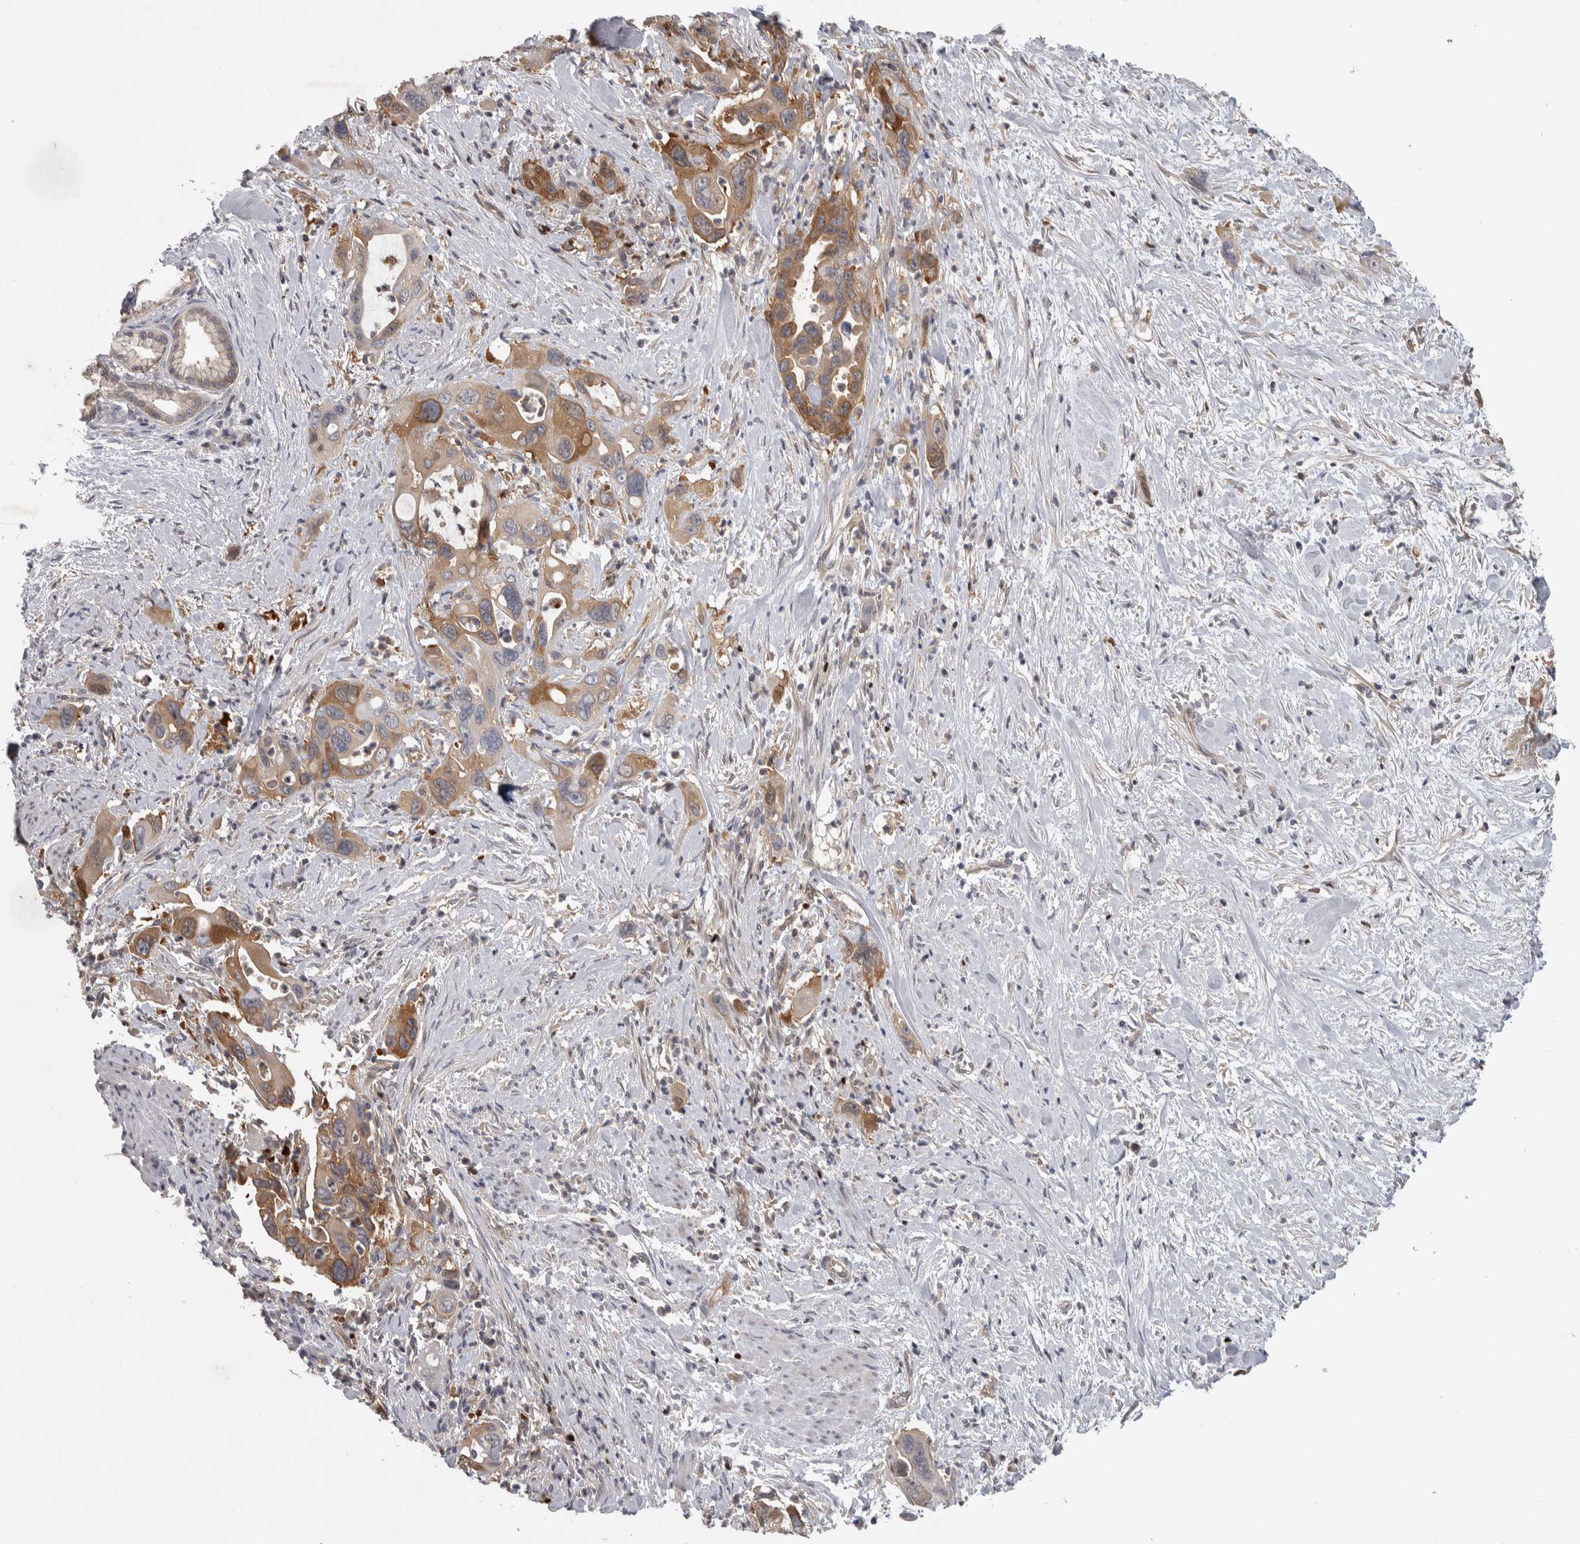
{"staining": {"intensity": "moderate", "quantity": ">75%", "location": "cytoplasmic/membranous"}, "tissue": "pancreatic cancer", "cell_type": "Tumor cells", "image_type": "cancer", "snomed": [{"axis": "morphology", "description": "Adenocarcinoma, NOS"}, {"axis": "topography", "description": "Pancreas"}], "caption": "Adenocarcinoma (pancreatic) stained for a protein exhibits moderate cytoplasmic/membranous positivity in tumor cells. (IHC, brightfield microscopy, high magnification).", "gene": "NFKB2", "patient": {"sex": "female", "age": 70}}